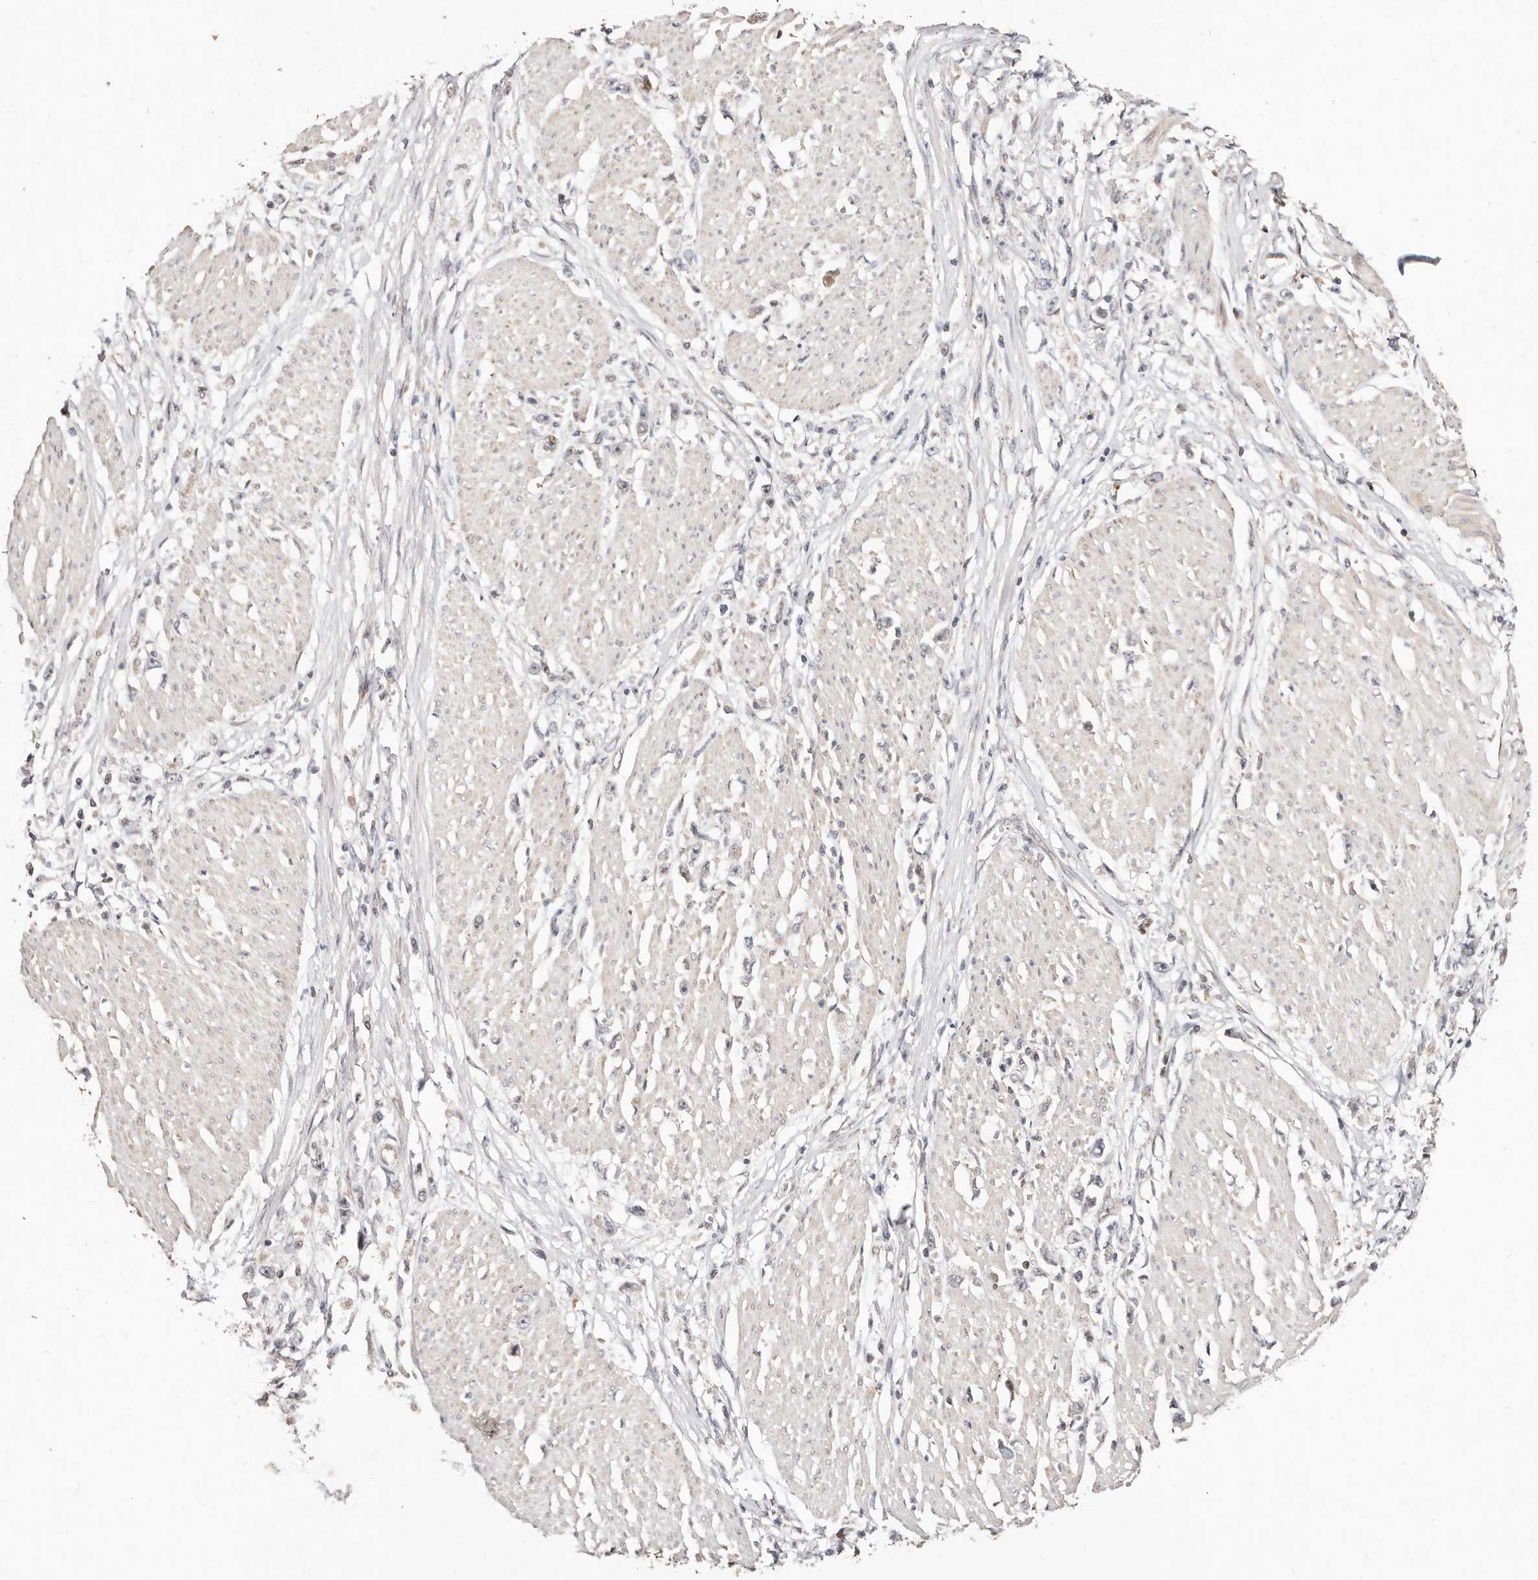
{"staining": {"intensity": "negative", "quantity": "none", "location": "none"}, "tissue": "stomach cancer", "cell_type": "Tumor cells", "image_type": "cancer", "snomed": [{"axis": "morphology", "description": "Adenocarcinoma, NOS"}, {"axis": "topography", "description": "Stomach"}], "caption": "Immunohistochemical staining of adenocarcinoma (stomach) demonstrates no significant staining in tumor cells.", "gene": "USP33", "patient": {"sex": "female", "age": 59}}